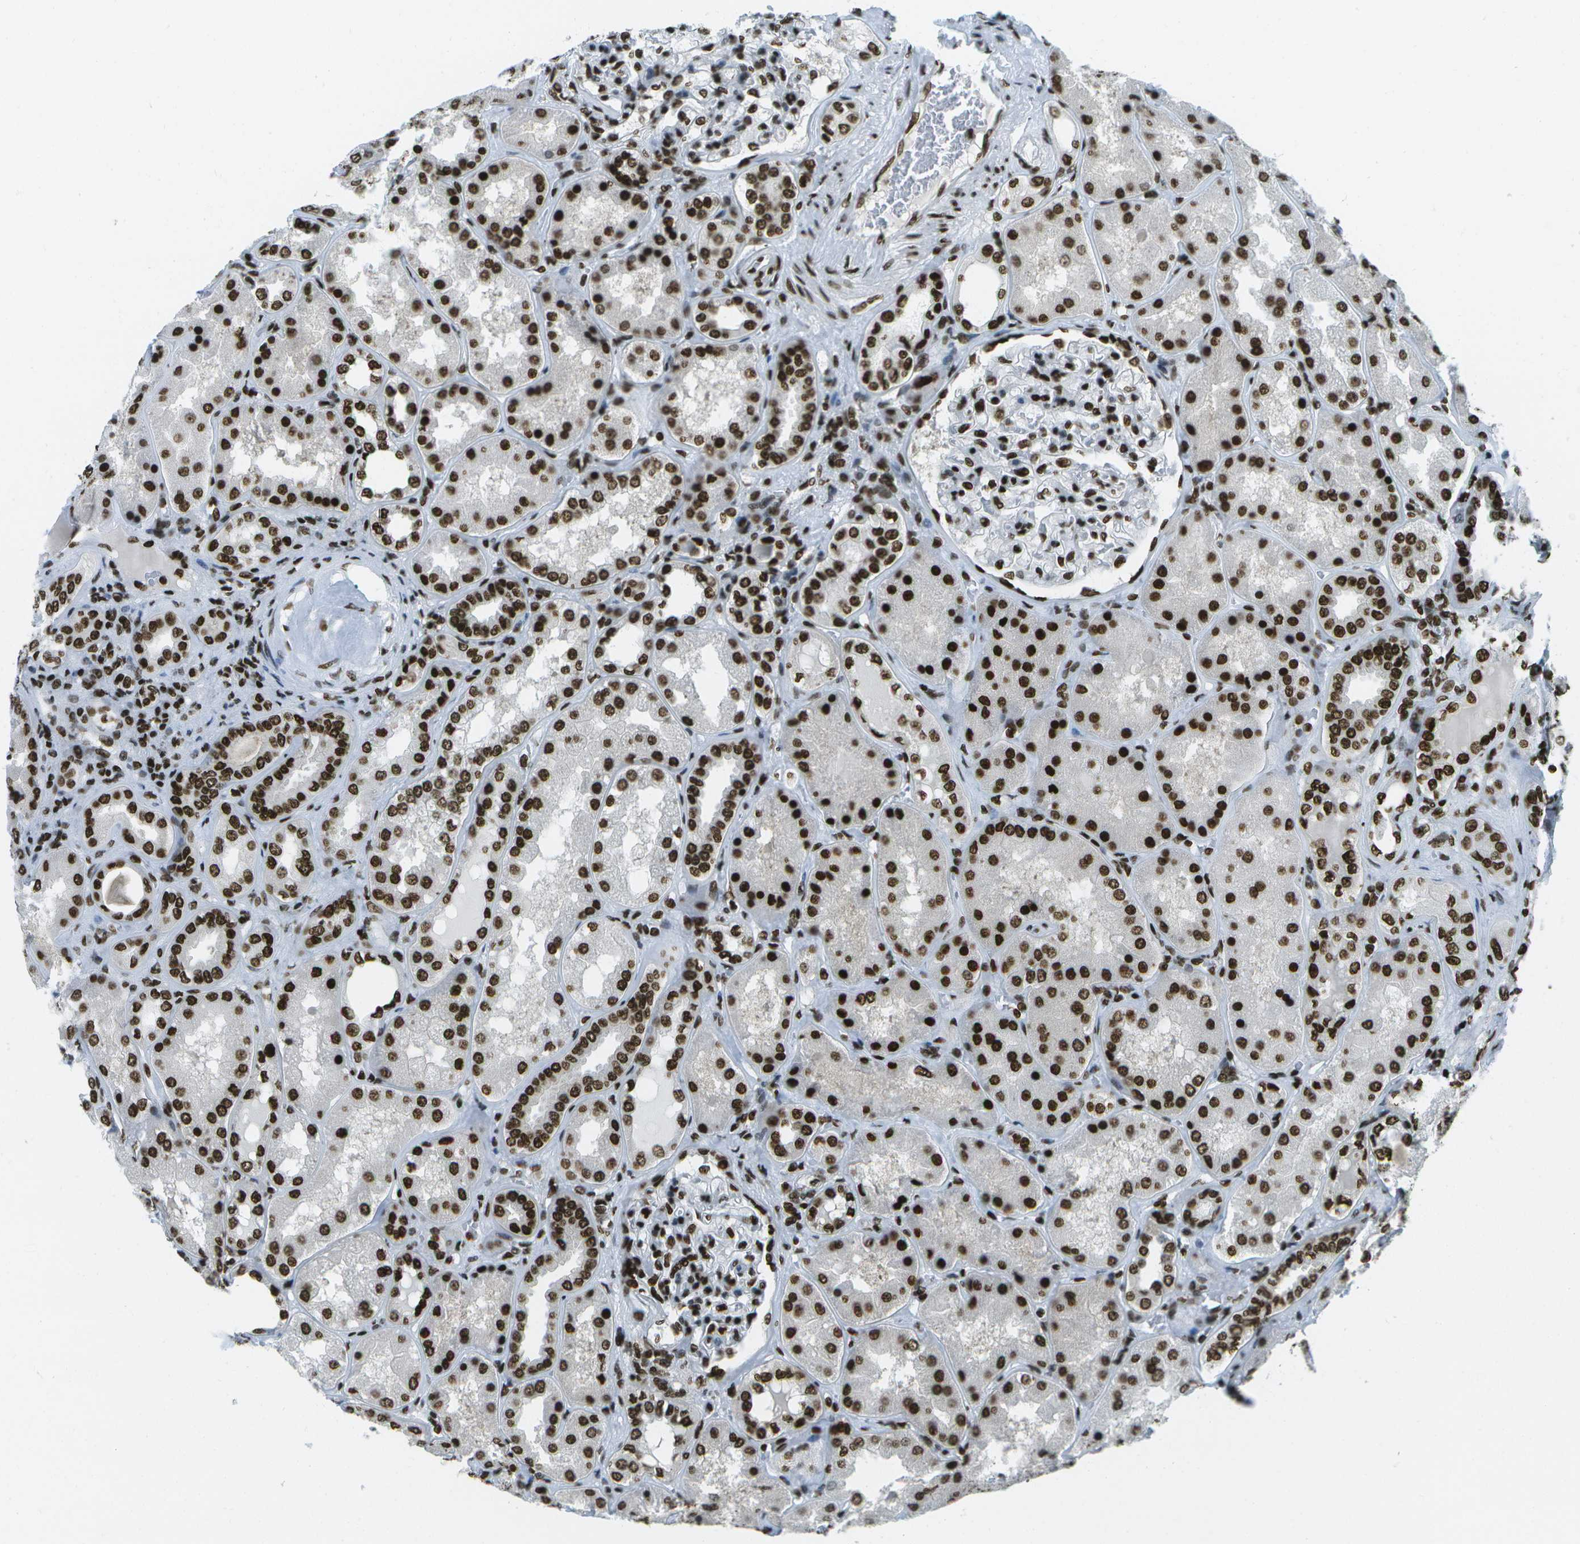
{"staining": {"intensity": "strong", "quantity": ">75%", "location": "nuclear"}, "tissue": "kidney", "cell_type": "Cells in glomeruli", "image_type": "normal", "snomed": [{"axis": "morphology", "description": "Normal tissue, NOS"}, {"axis": "topography", "description": "Kidney"}], "caption": "High-power microscopy captured an immunohistochemistry (IHC) histopathology image of benign kidney, revealing strong nuclear expression in about >75% of cells in glomeruli.", "gene": "GLYR1", "patient": {"sex": "female", "age": 56}}